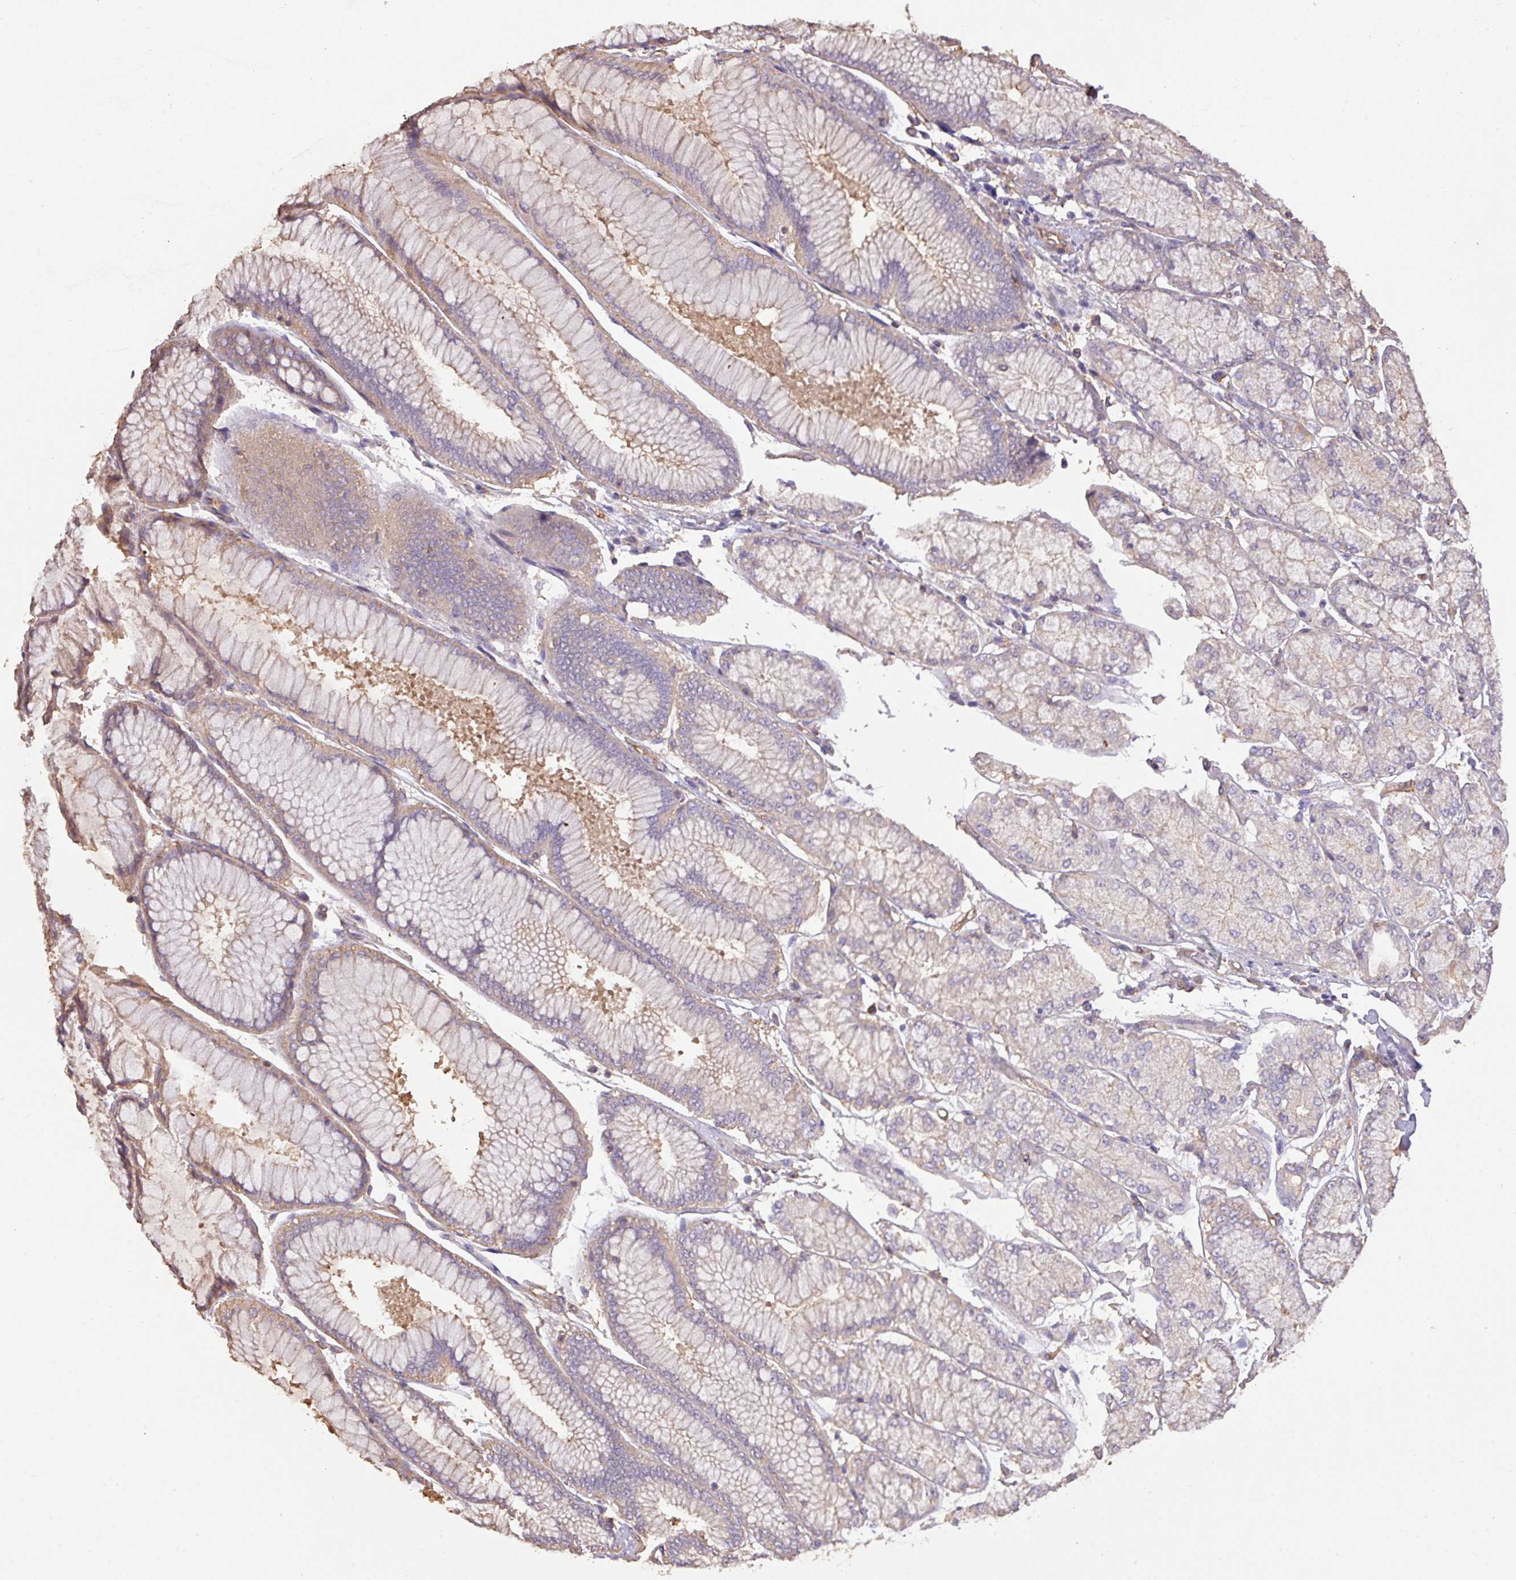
{"staining": {"intensity": "negative", "quantity": "none", "location": "none"}, "tissue": "stomach cancer", "cell_type": "Tumor cells", "image_type": "cancer", "snomed": [{"axis": "morphology", "description": "Normal tissue, NOS"}, {"axis": "morphology", "description": "Adenocarcinoma, NOS"}, {"axis": "topography", "description": "Lymph node"}, {"axis": "topography", "description": "Stomach"}], "caption": "A photomicrograph of human stomach adenocarcinoma is negative for staining in tumor cells.", "gene": "CALML4", "patient": {"sex": "male", "age": 48}}